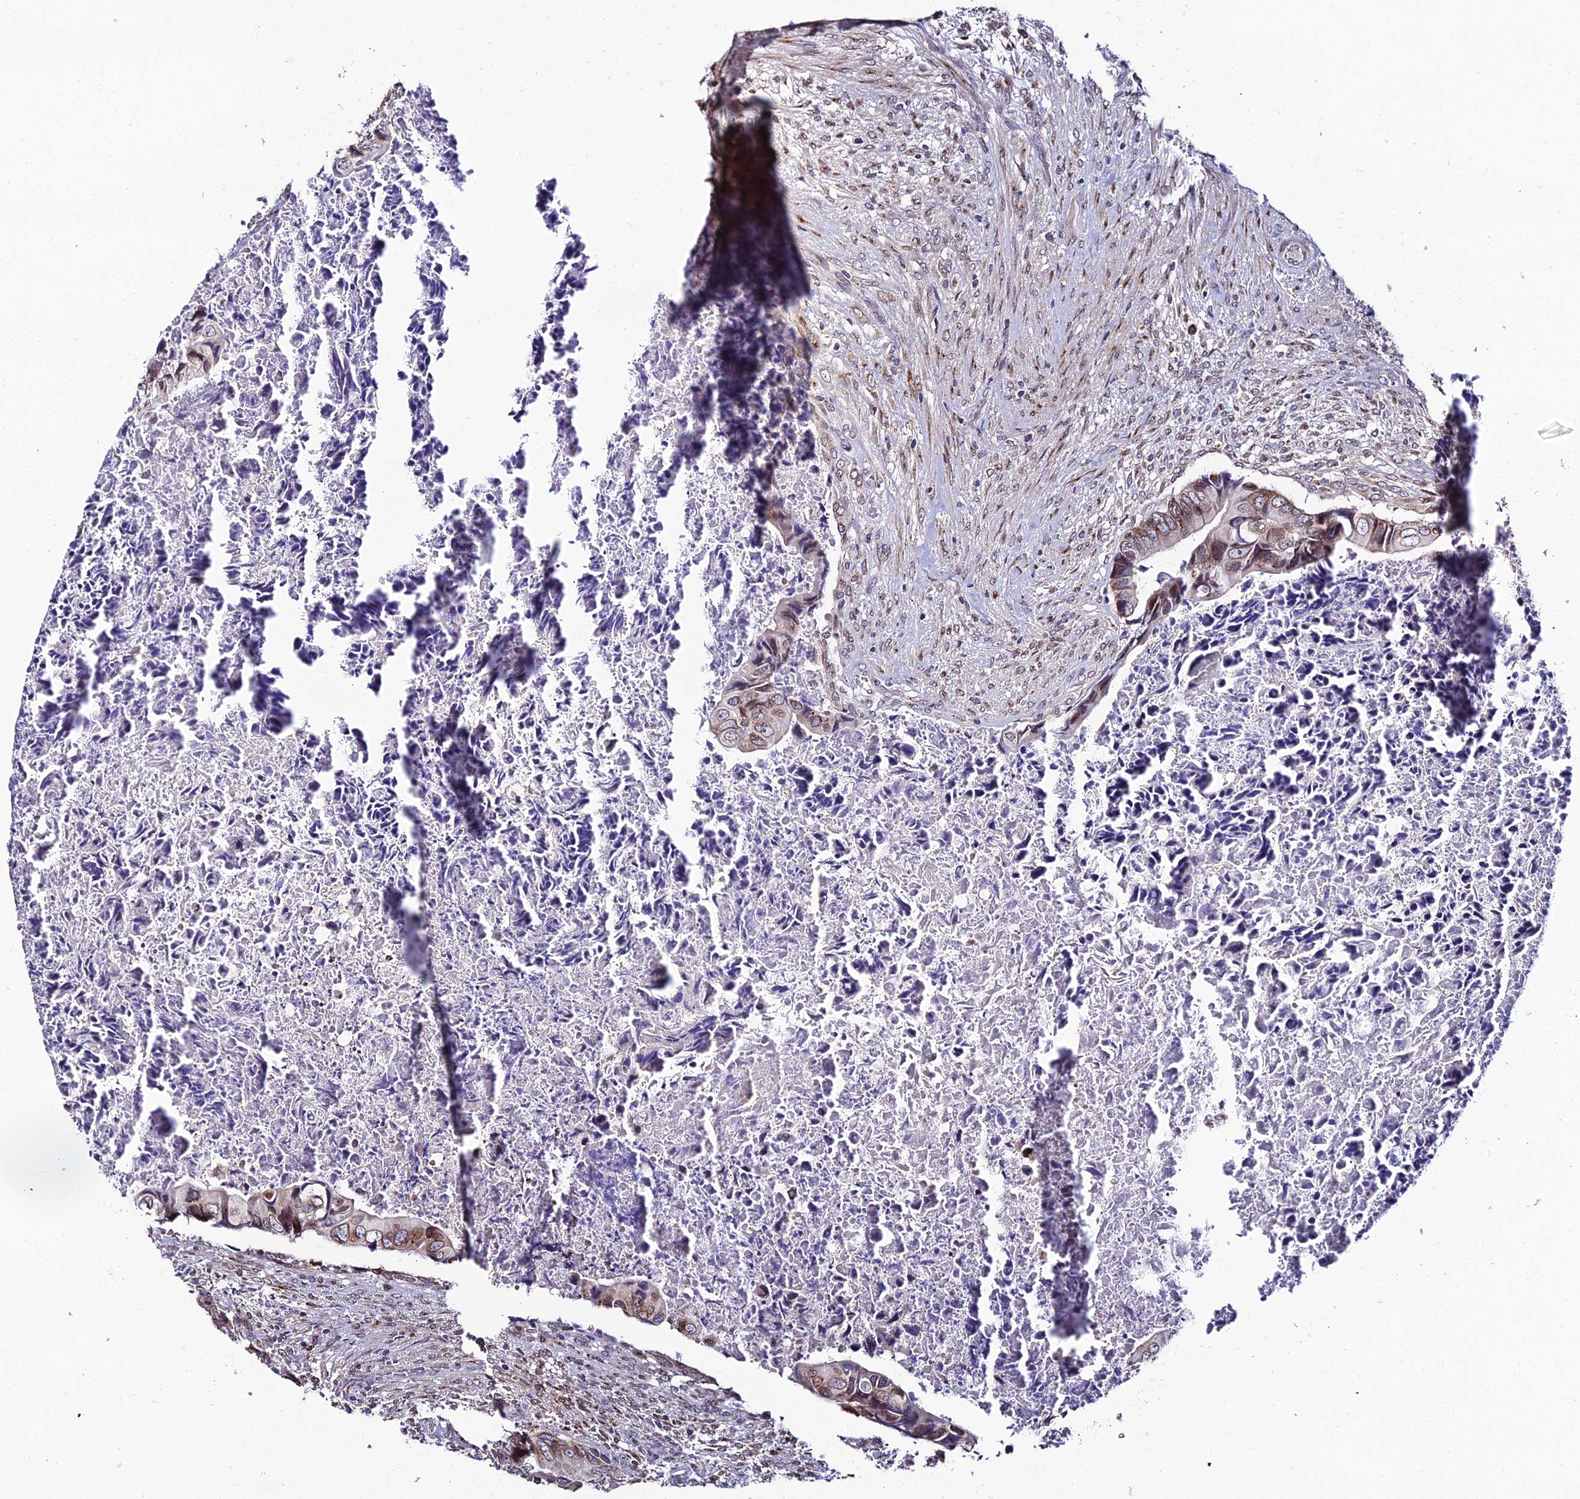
{"staining": {"intensity": "moderate", "quantity": ">75%", "location": "cytoplasmic/membranous,nuclear"}, "tissue": "colorectal cancer", "cell_type": "Tumor cells", "image_type": "cancer", "snomed": [{"axis": "morphology", "description": "Adenocarcinoma, NOS"}, {"axis": "topography", "description": "Rectum"}], "caption": "Colorectal adenocarcinoma was stained to show a protein in brown. There is medium levels of moderate cytoplasmic/membranous and nuclear expression in about >75% of tumor cells.", "gene": "DDX19A", "patient": {"sex": "female", "age": 78}}